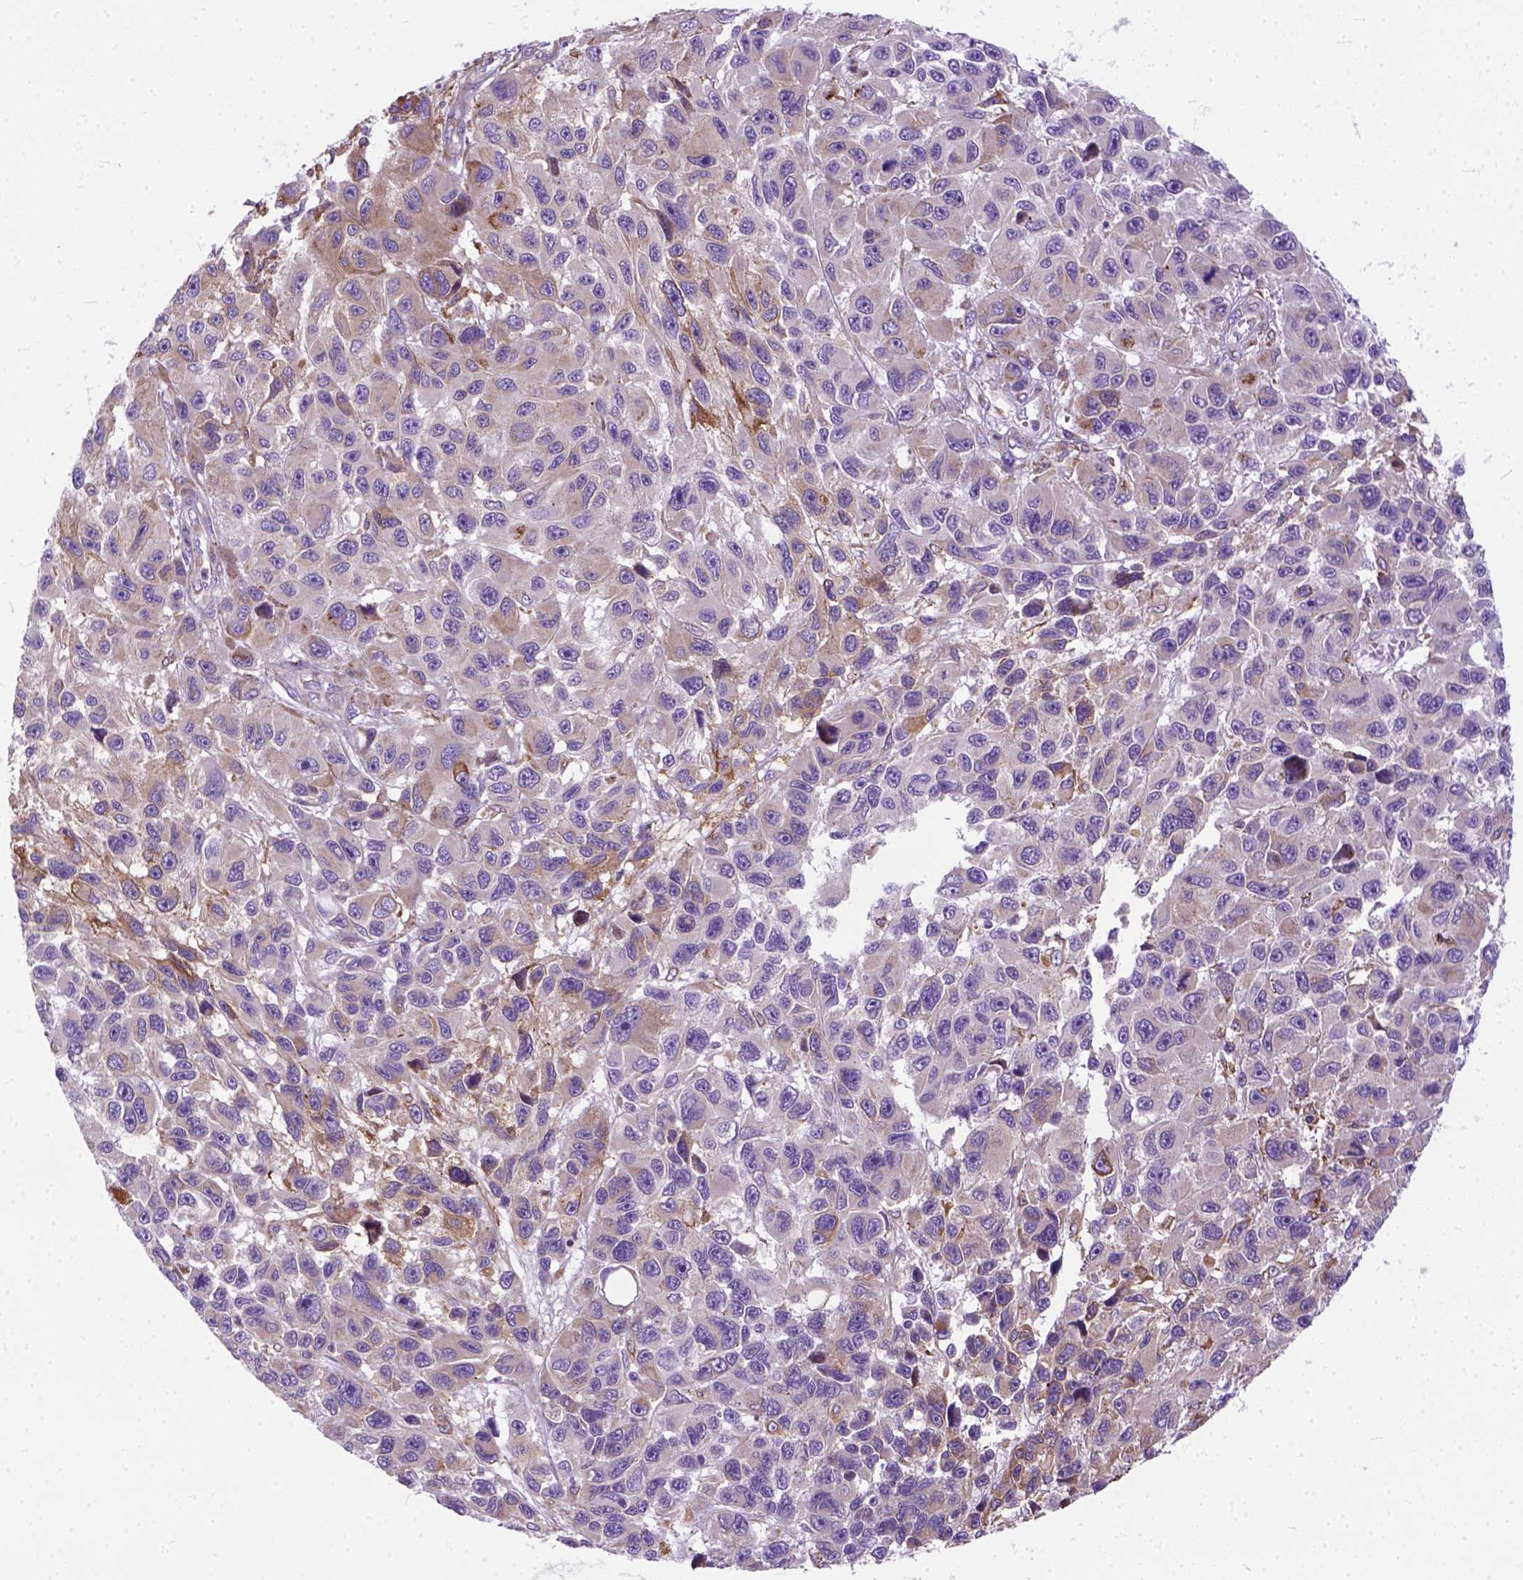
{"staining": {"intensity": "moderate", "quantity": "25%-75%", "location": "cytoplasmic/membranous"}, "tissue": "melanoma", "cell_type": "Tumor cells", "image_type": "cancer", "snomed": [{"axis": "morphology", "description": "Malignant melanoma, NOS"}, {"axis": "topography", "description": "Skin"}], "caption": "IHC of human melanoma reveals medium levels of moderate cytoplasmic/membranous staining in approximately 25%-75% of tumor cells.", "gene": "PLK4", "patient": {"sex": "male", "age": 53}}